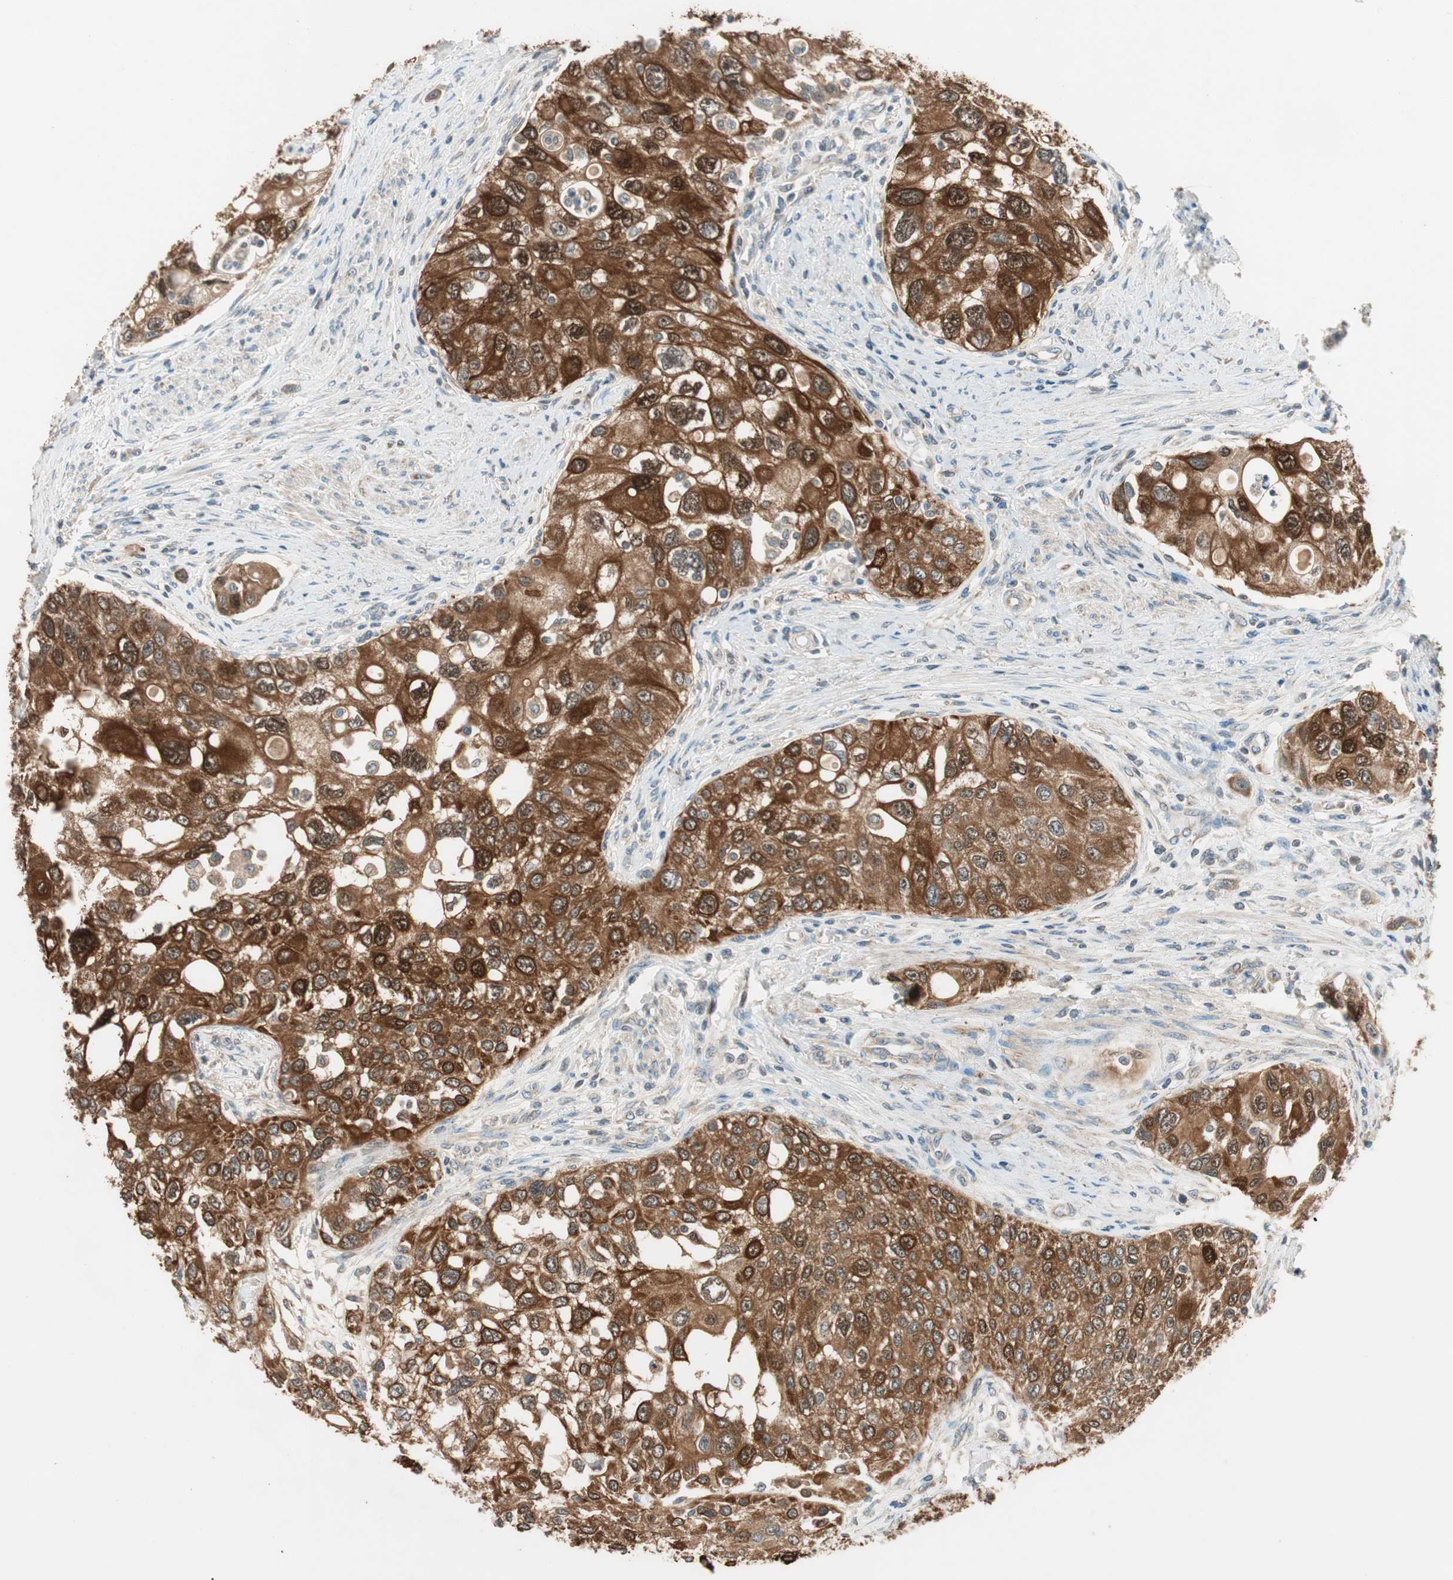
{"staining": {"intensity": "strong", "quantity": ">75%", "location": "cytoplasmic/membranous"}, "tissue": "urothelial cancer", "cell_type": "Tumor cells", "image_type": "cancer", "snomed": [{"axis": "morphology", "description": "Urothelial carcinoma, High grade"}, {"axis": "topography", "description": "Urinary bladder"}], "caption": "Strong cytoplasmic/membranous positivity for a protein is appreciated in approximately >75% of tumor cells of urothelial cancer using immunohistochemistry.", "gene": "TRIM21", "patient": {"sex": "female", "age": 56}}